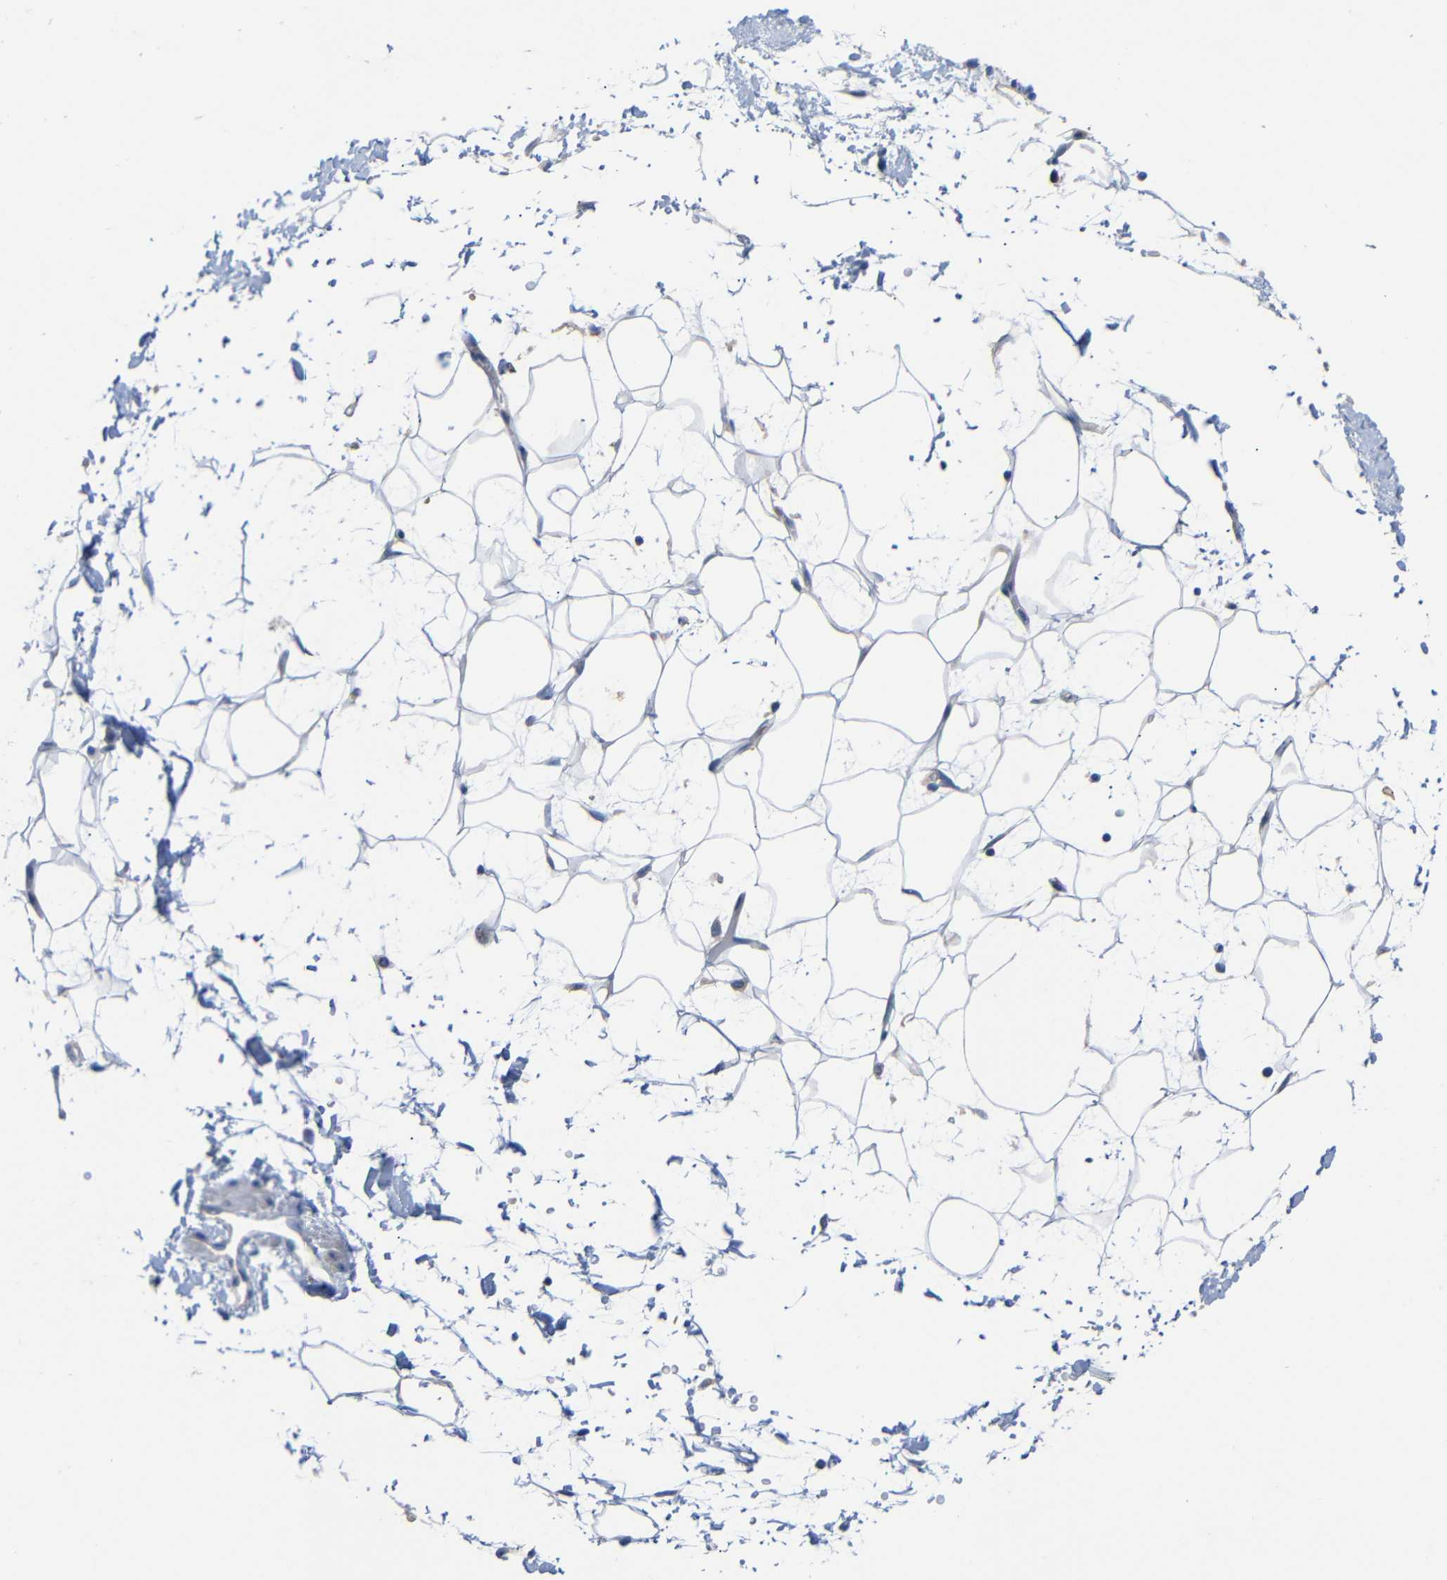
{"staining": {"intensity": "negative", "quantity": "none", "location": "none"}, "tissue": "adipose tissue", "cell_type": "Adipocytes", "image_type": "normal", "snomed": [{"axis": "morphology", "description": "Normal tissue, NOS"}, {"axis": "topography", "description": "Soft tissue"}], "caption": "This is an IHC photomicrograph of normal human adipose tissue. There is no expression in adipocytes.", "gene": "TBC1D32", "patient": {"sex": "male", "age": 72}}